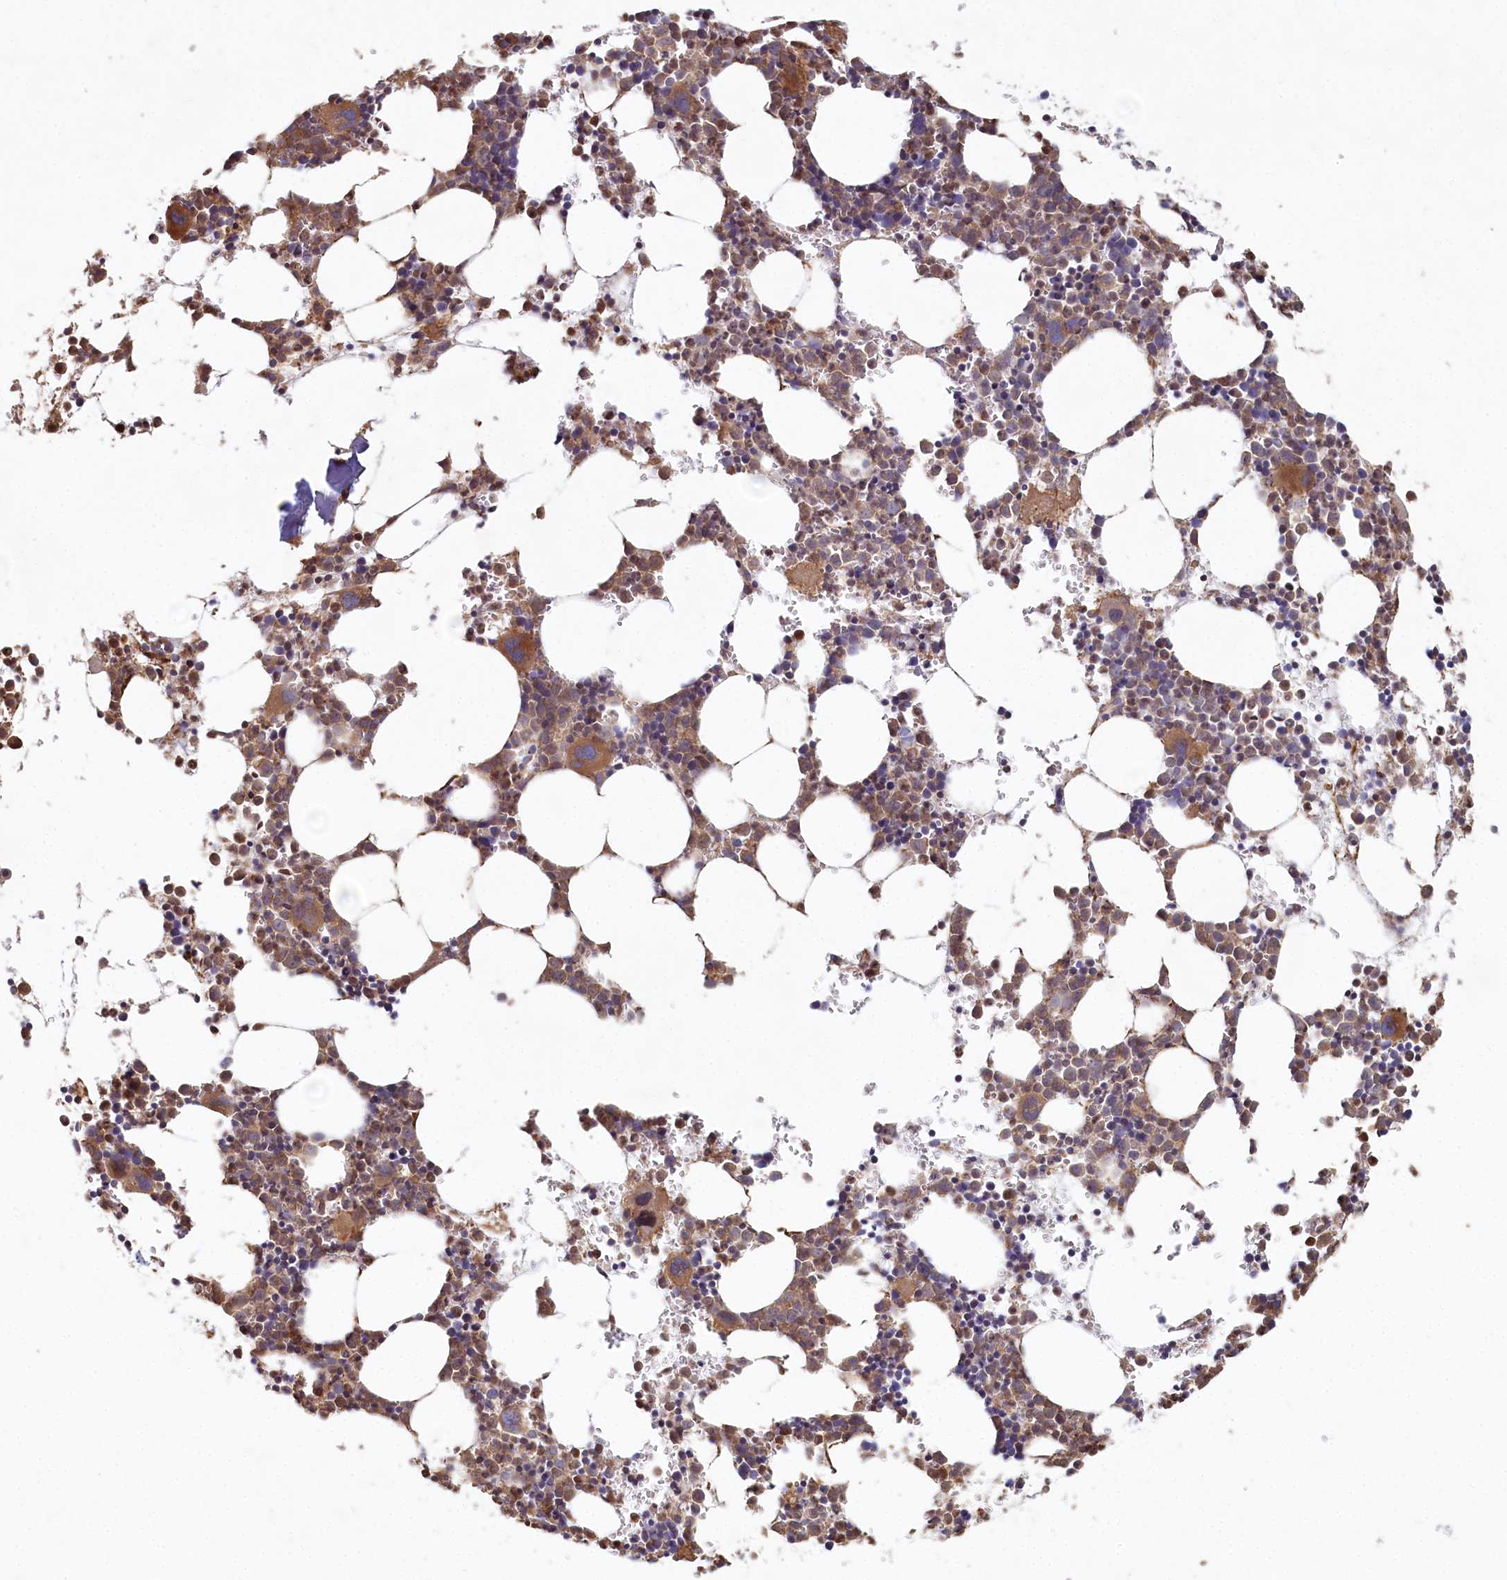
{"staining": {"intensity": "moderate", "quantity": "25%-75%", "location": "cytoplasmic/membranous"}, "tissue": "bone marrow", "cell_type": "Hematopoietic cells", "image_type": "normal", "snomed": [{"axis": "morphology", "description": "Normal tissue, NOS"}, {"axis": "topography", "description": "Bone marrow"}], "caption": "This image demonstrates immunohistochemistry (IHC) staining of normal human bone marrow, with medium moderate cytoplasmic/membranous positivity in approximately 25%-75% of hematopoietic cells.", "gene": "HAL", "patient": {"sex": "female", "age": 89}}